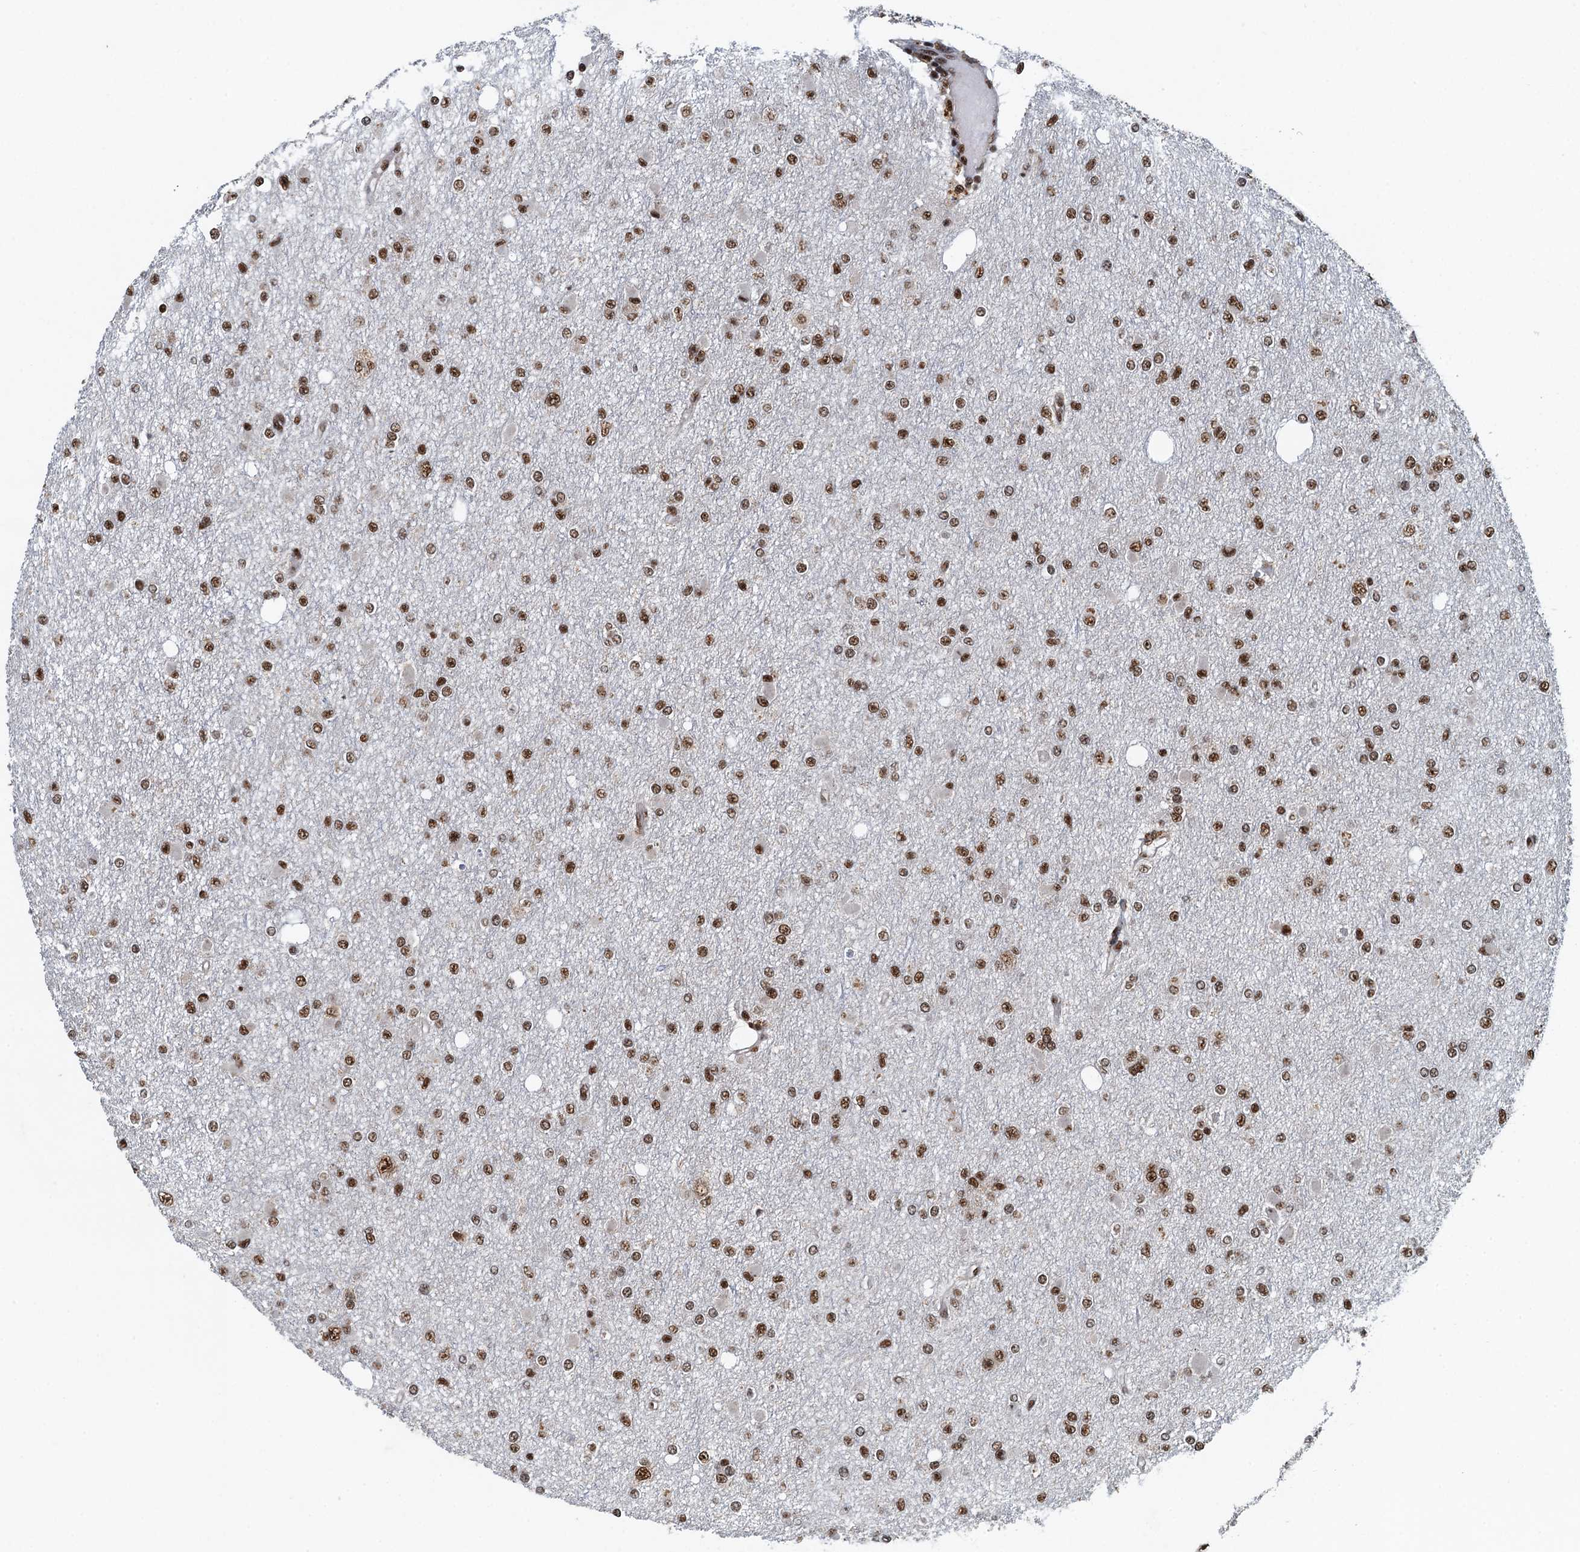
{"staining": {"intensity": "moderate", "quantity": ">75%", "location": "nuclear"}, "tissue": "glioma", "cell_type": "Tumor cells", "image_type": "cancer", "snomed": [{"axis": "morphology", "description": "Glioma, malignant, Low grade"}, {"axis": "topography", "description": "Brain"}], "caption": "Immunohistochemical staining of human low-grade glioma (malignant) exhibits moderate nuclear protein positivity in about >75% of tumor cells.", "gene": "ZC3H18", "patient": {"sex": "female", "age": 22}}